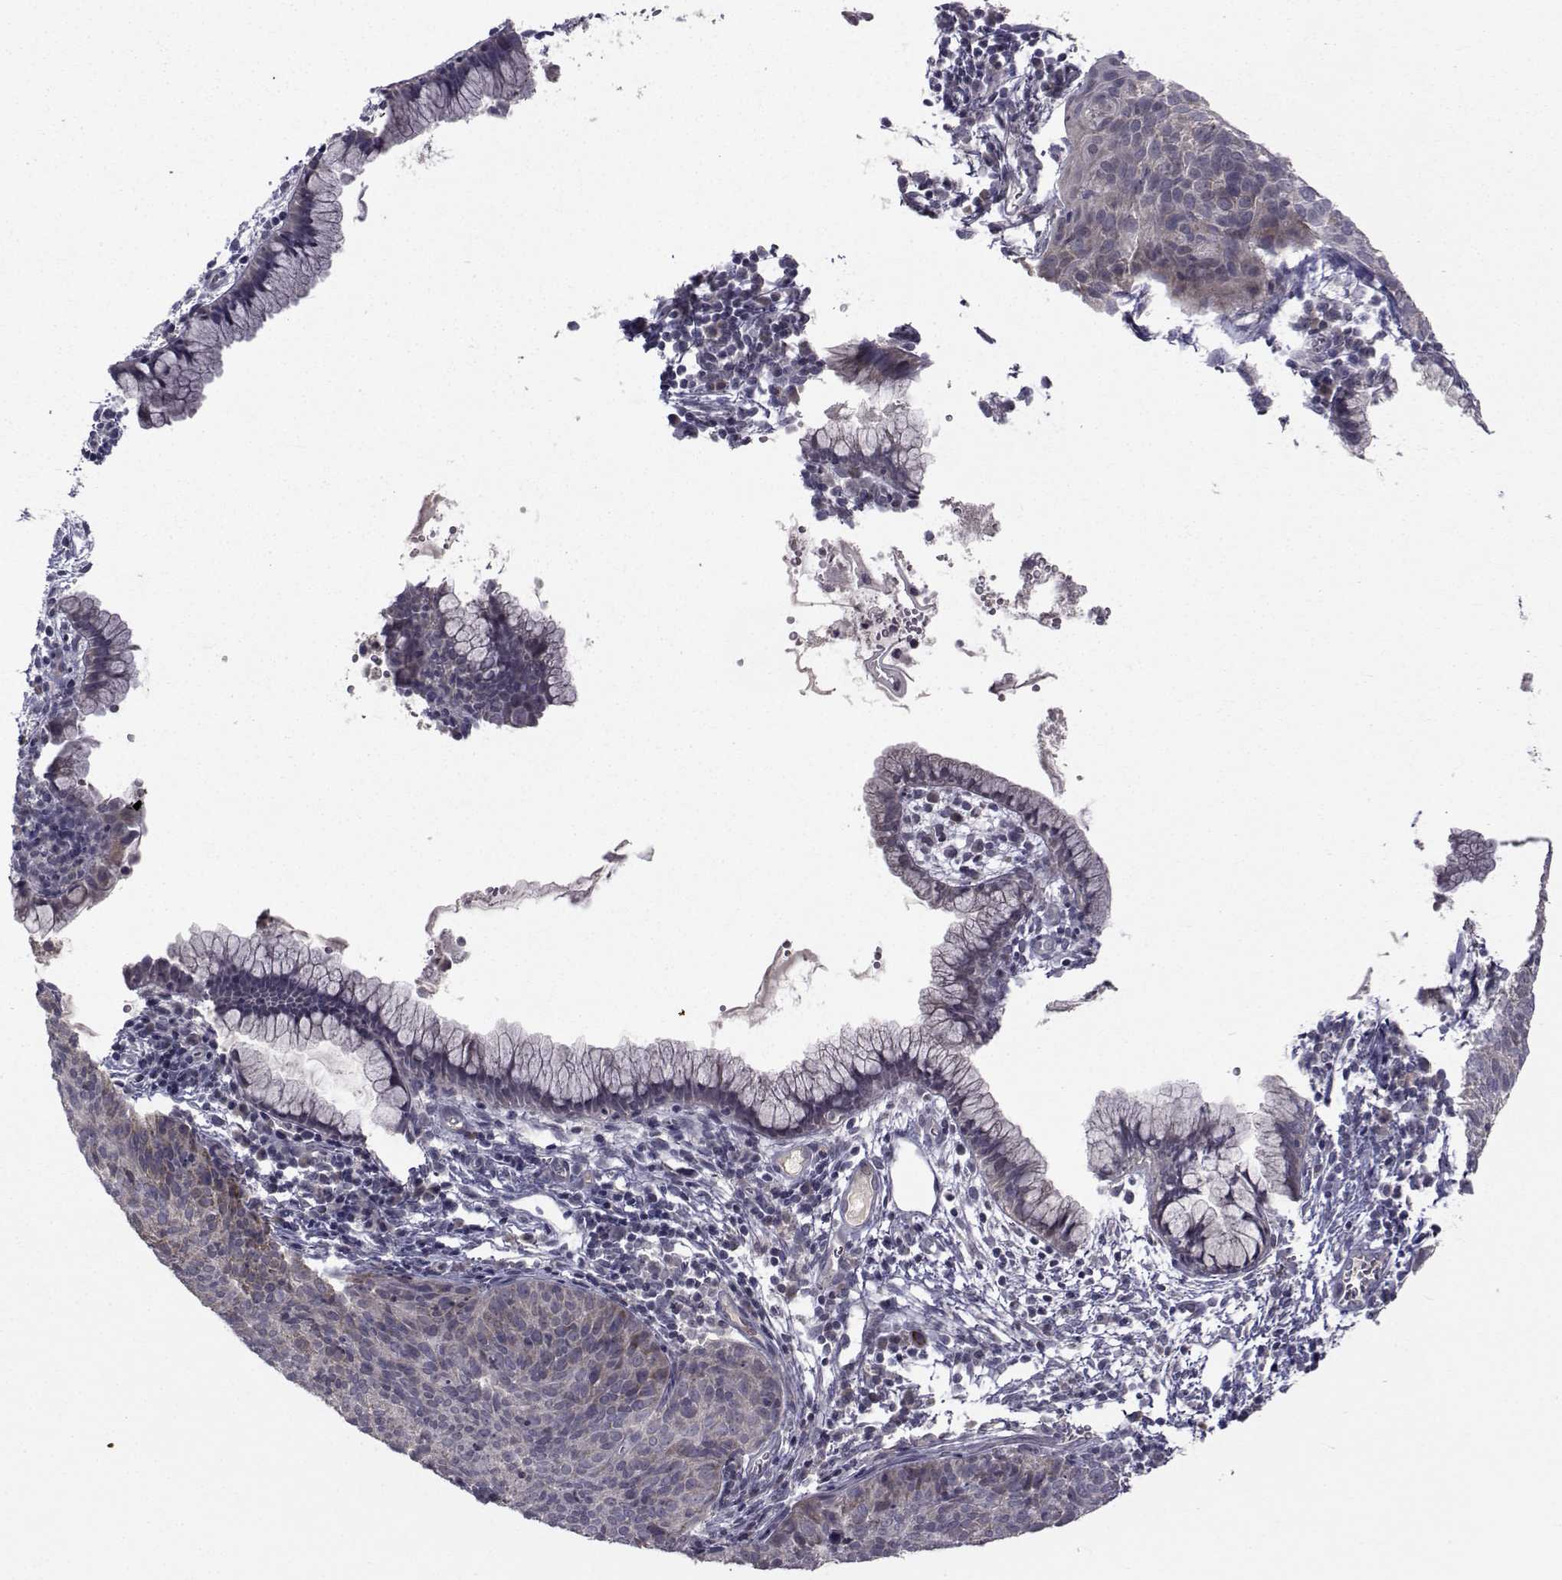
{"staining": {"intensity": "negative", "quantity": "none", "location": "none"}, "tissue": "cervical cancer", "cell_type": "Tumor cells", "image_type": "cancer", "snomed": [{"axis": "morphology", "description": "Squamous cell carcinoma, NOS"}, {"axis": "topography", "description": "Cervix"}], "caption": "This is an immunohistochemistry photomicrograph of human cervical squamous cell carcinoma. There is no positivity in tumor cells.", "gene": "FDXR", "patient": {"sex": "female", "age": 39}}